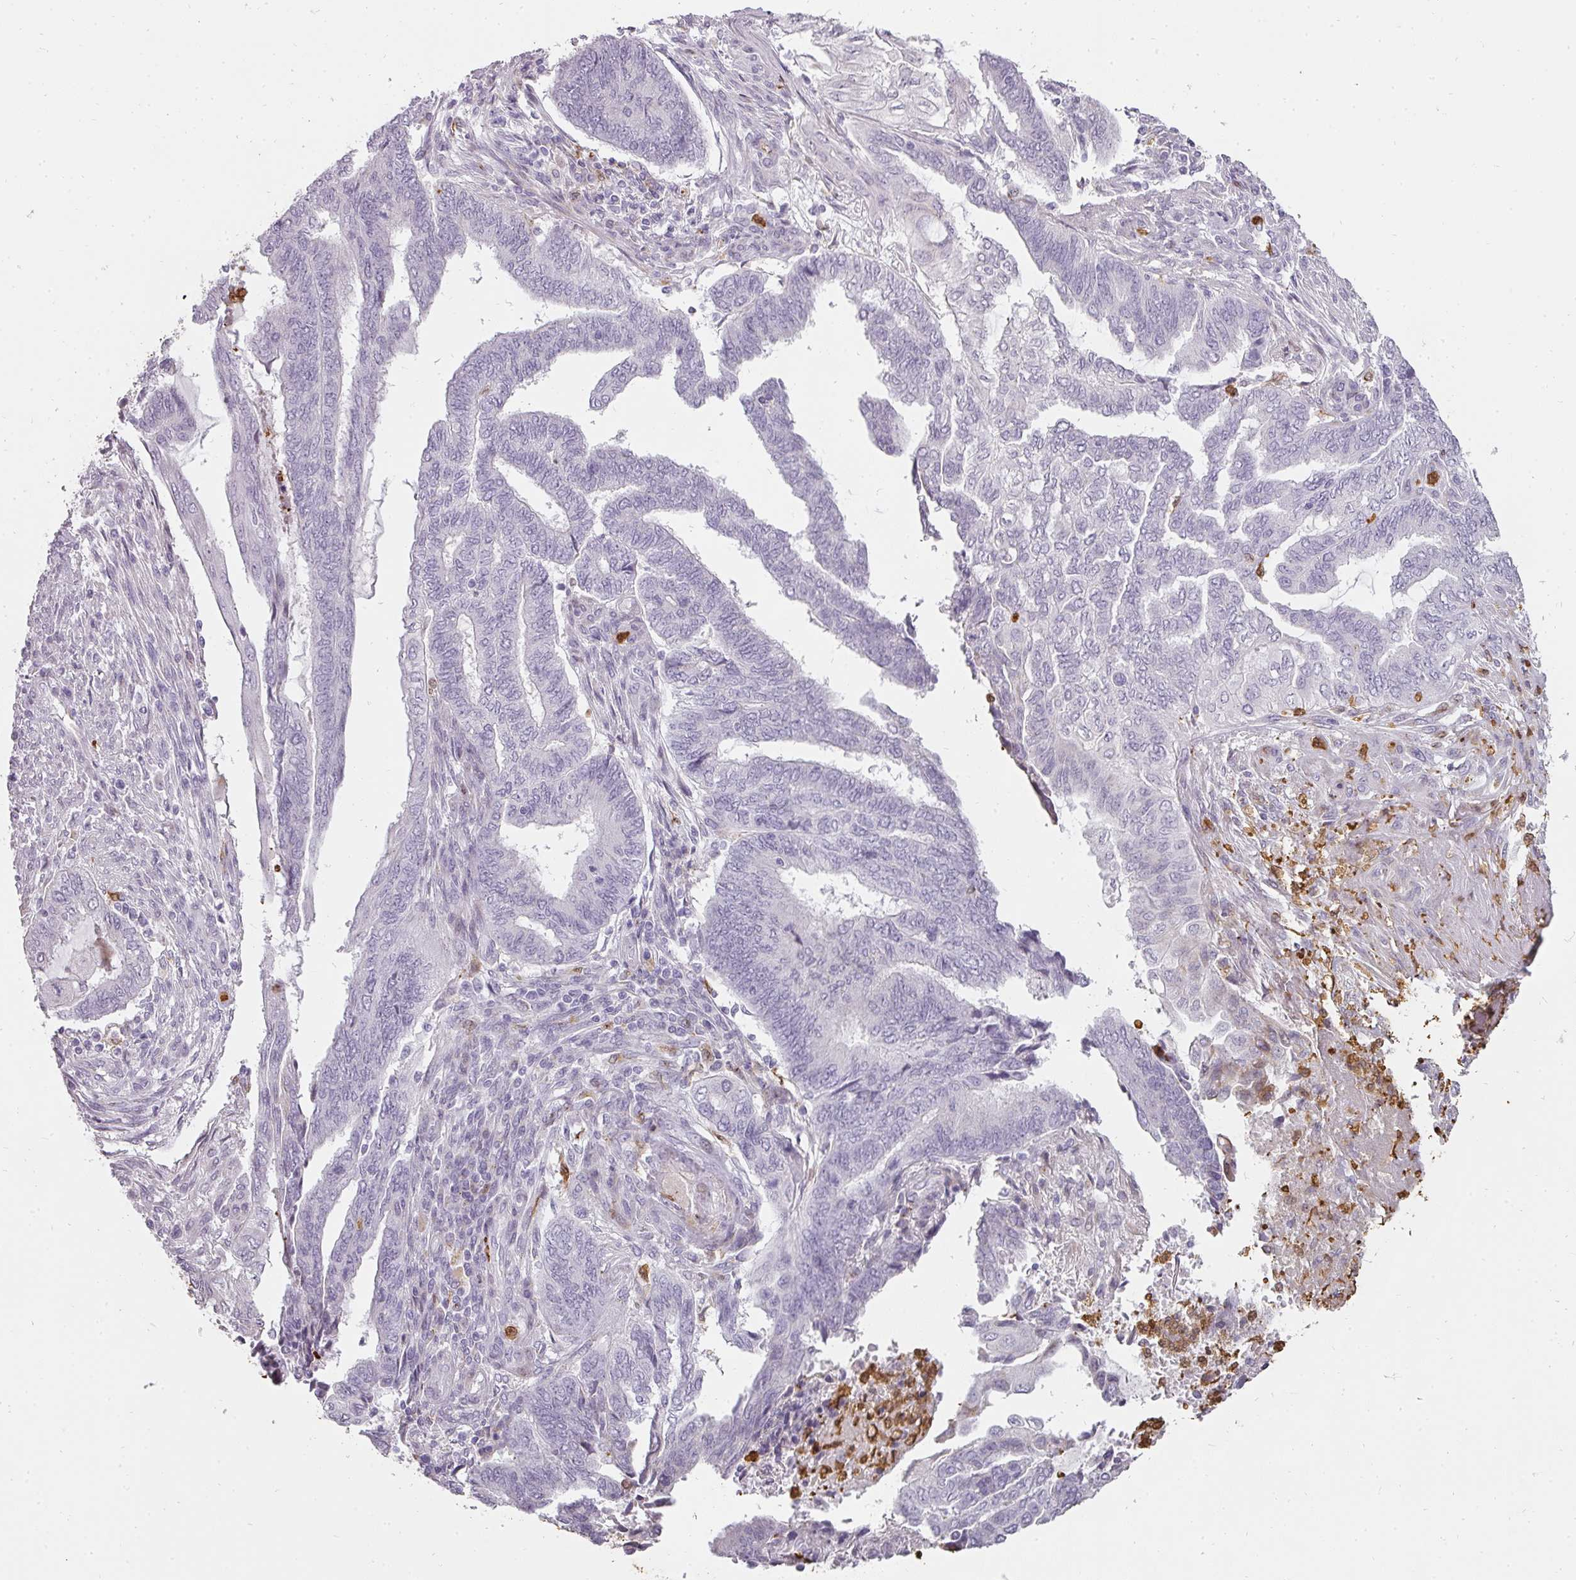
{"staining": {"intensity": "negative", "quantity": "none", "location": "none"}, "tissue": "endometrial cancer", "cell_type": "Tumor cells", "image_type": "cancer", "snomed": [{"axis": "morphology", "description": "Adenocarcinoma, NOS"}, {"axis": "topography", "description": "Uterus"}, {"axis": "topography", "description": "Endometrium"}], "caption": "Immunohistochemical staining of human endometrial cancer (adenocarcinoma) shows no significant expression in tumor cells.", "gene": "BIK", "patient": {"sex": "female", "age": 70}}